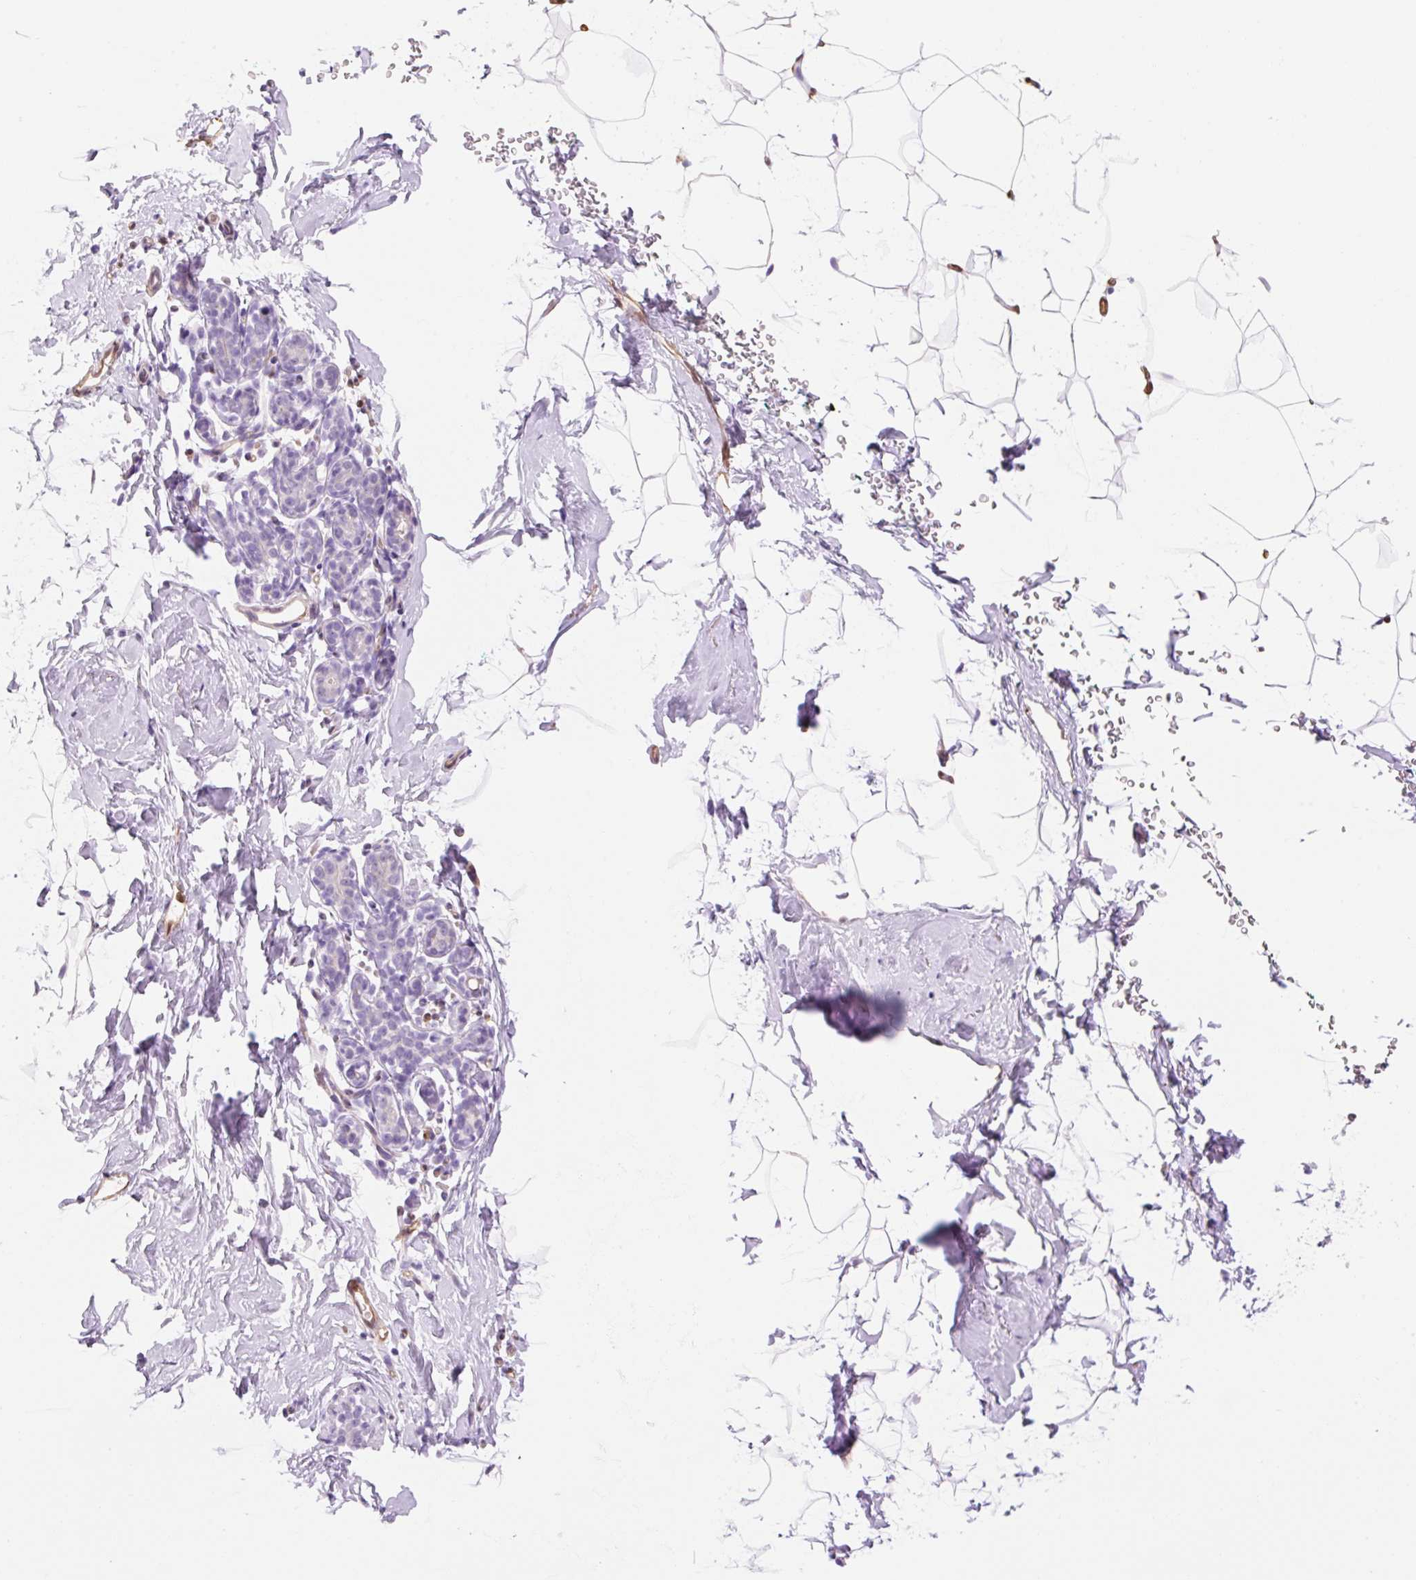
{"staining": {"intensity": "negative", "quantity": "none", "location": "none"}, "tissue": "breast", "cell_type": "Adipocytes", "image_type": "normal", "snomed": [{"axis": "morphology", "description": "Normal tissue, NOS"}, {"axis": "topography", "description": "Breast"}], "caption": "Immunohistochemistry histopathology image of normal human breast stained for a protein (brown), which shows no expression in adipocytes.", "gene": "FABP5", "patient": {"sex": "female", "age": 32}}